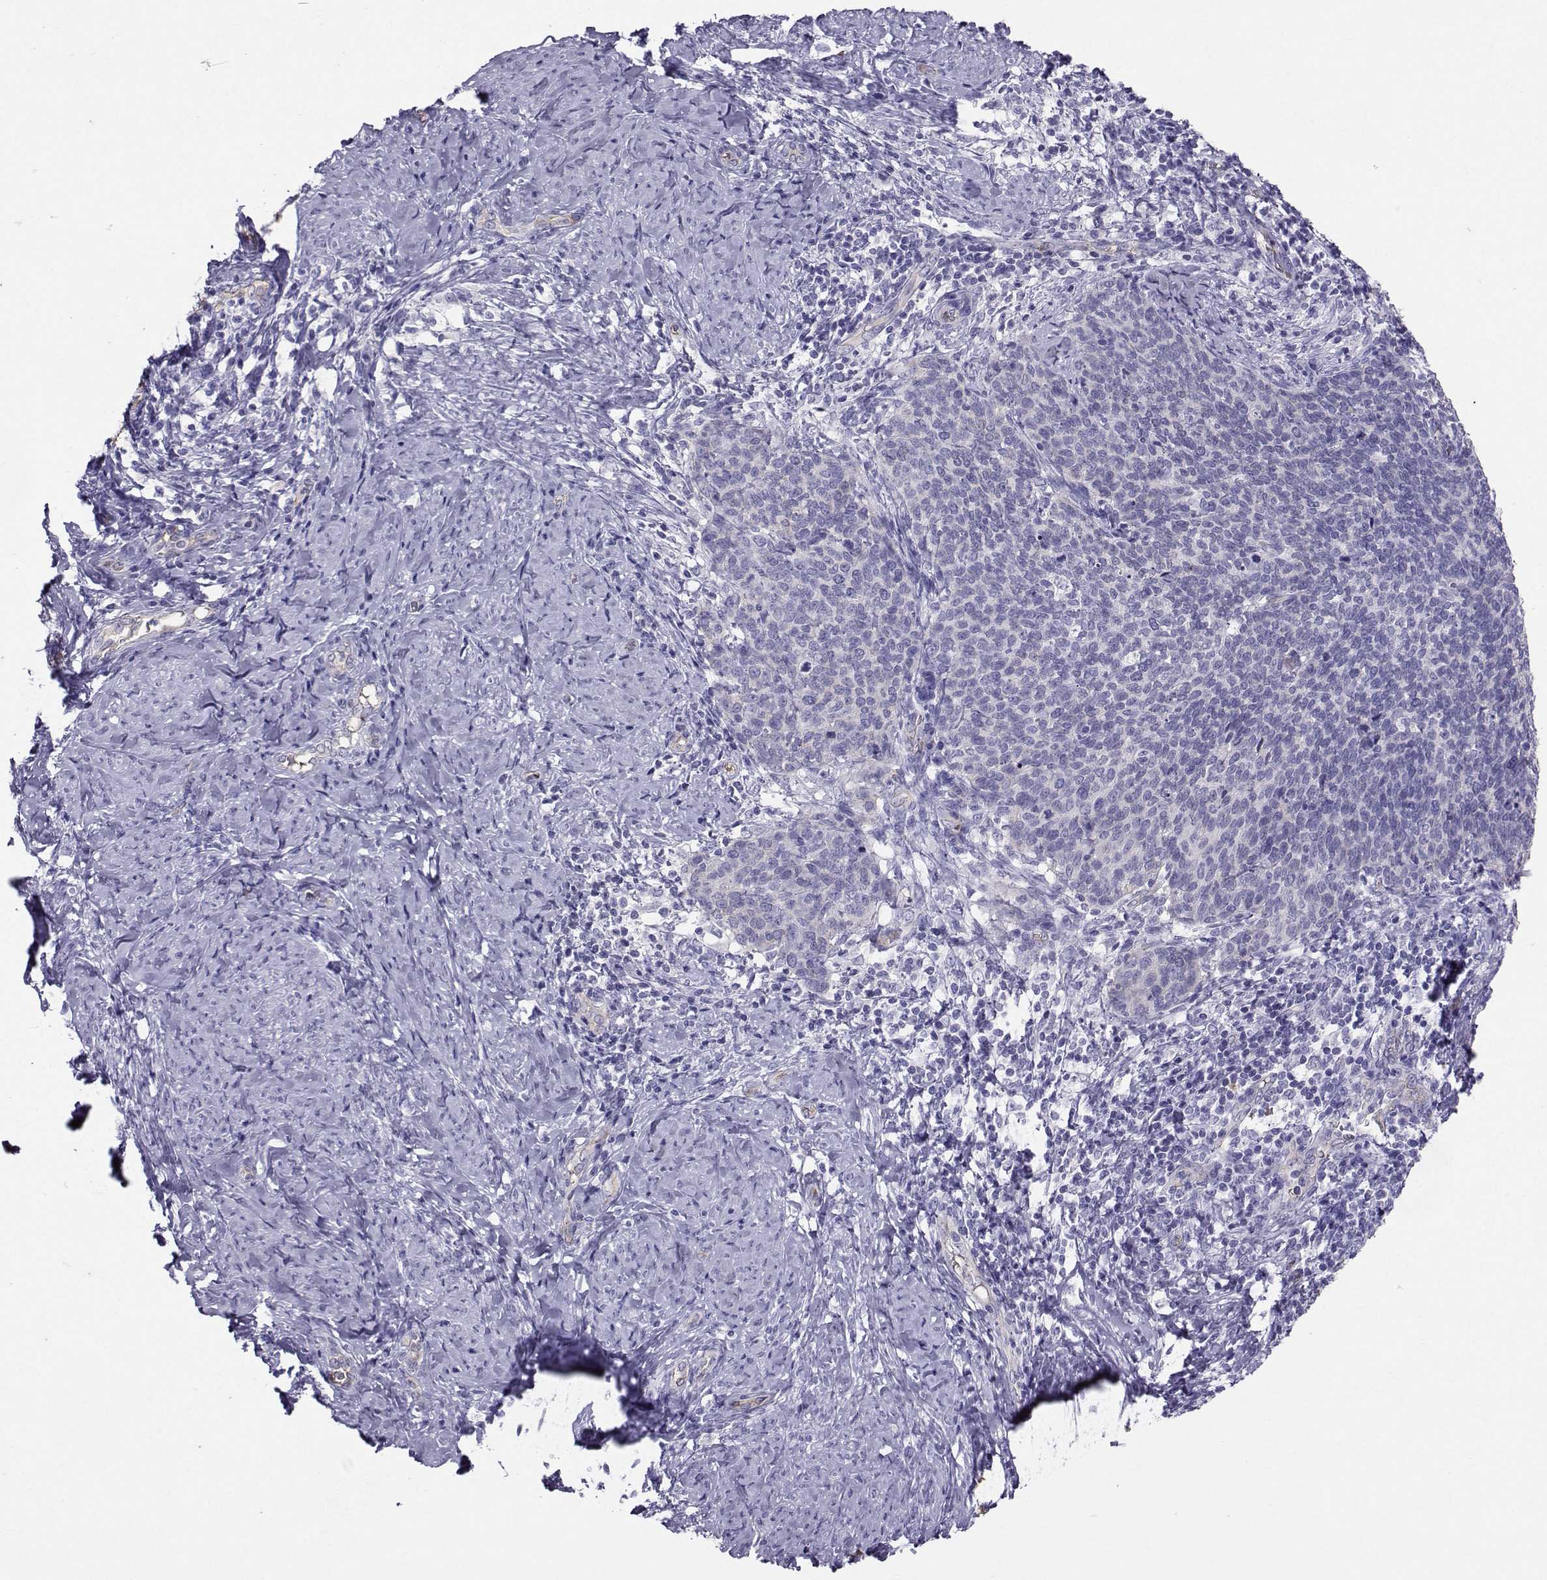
{"staining": {"intensity": "negative", "quantity": "none", "location": "none"}, "tissue": "cervical cancer", "cell_type": "Tumor cells", "image_type": "cancer", "snomed": [{"axis": "morphology", "description": "Normal tissue, NOS"}, {"axis": "morphology", "description": "Squamous cell carcinoma, NOS"}, {"axis": "topography", "description": "Cervix"}], "caption": "High power microscopy photomicrograph of an immunohistochemistry image of cervical squamous cell carcinoma, revealing no significant staining in tumor cells.", "gene": "CLUL1", "patient": {"sex": "female", "age": 39}}